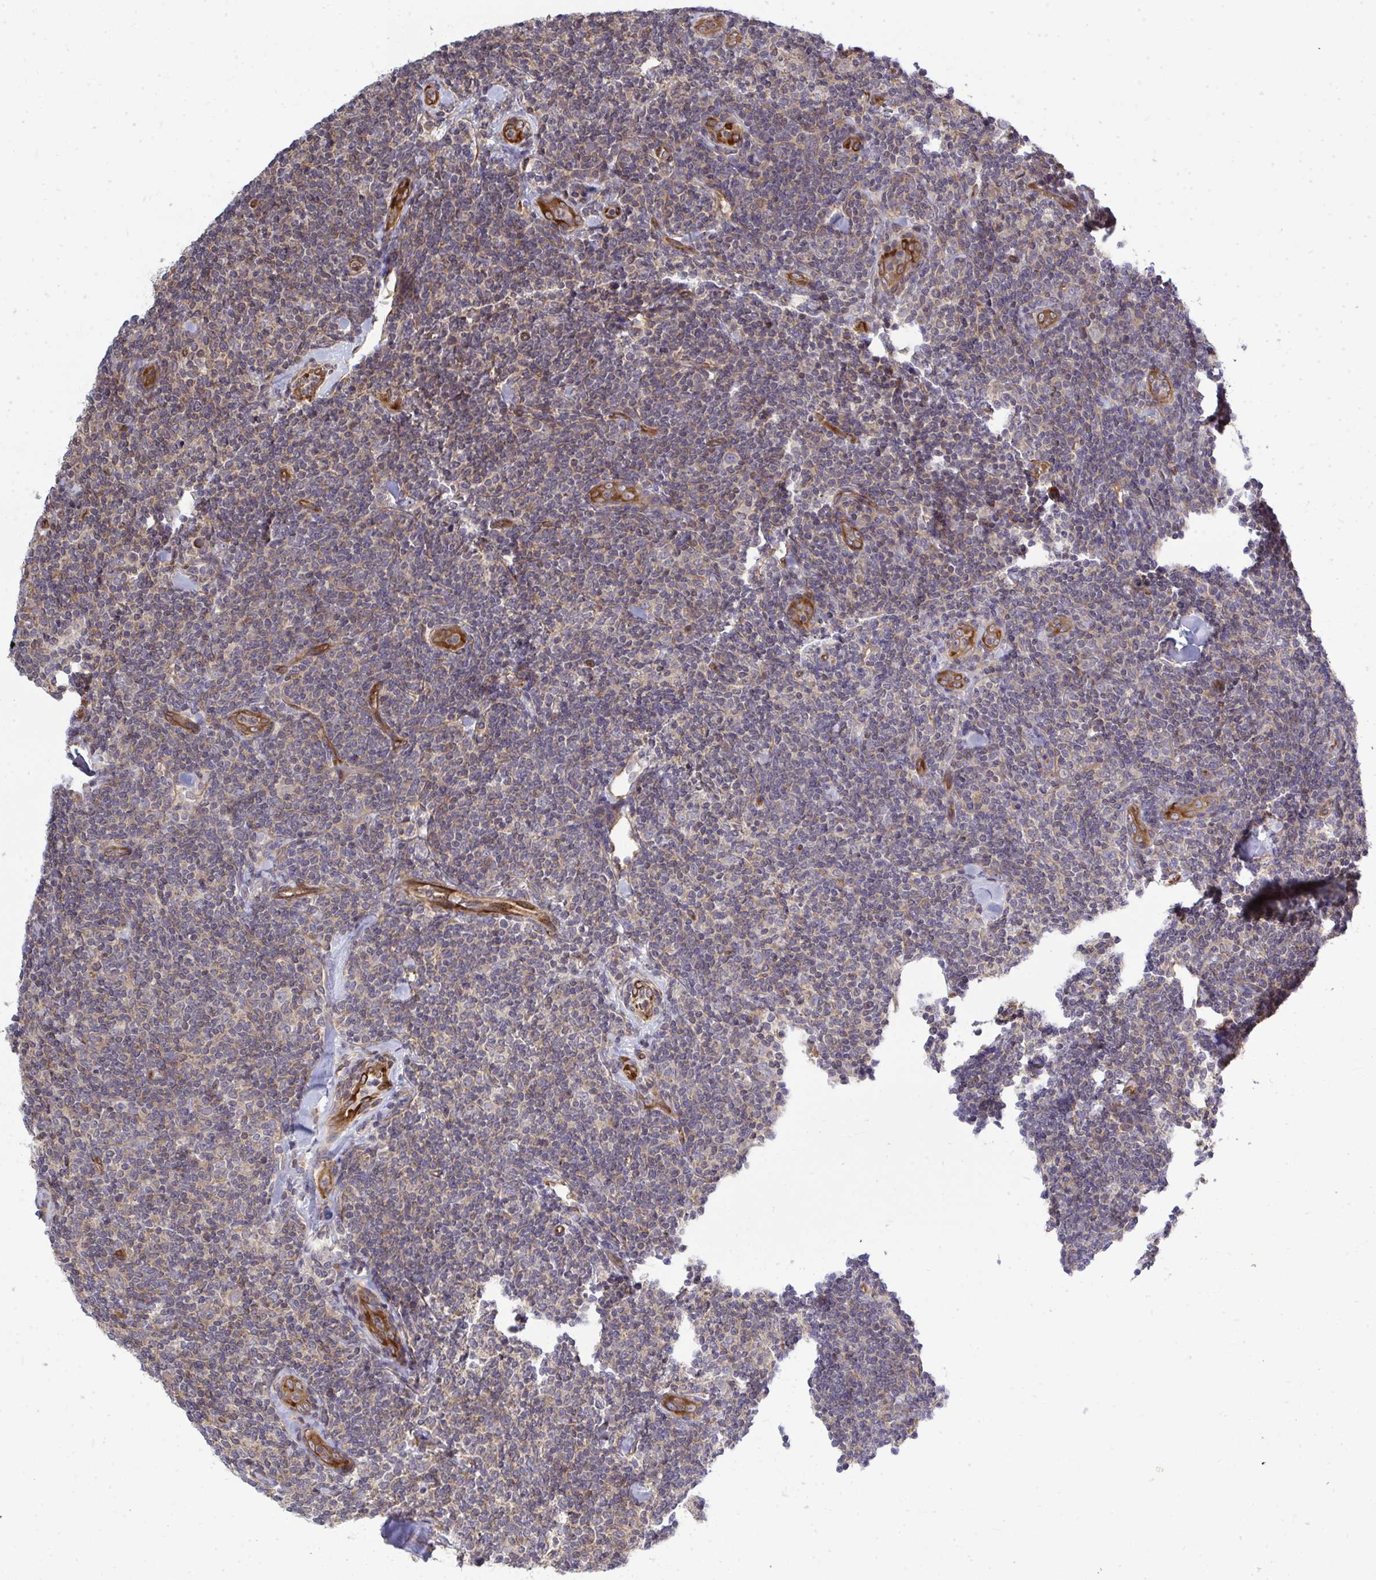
{"staining": {"intensity": "weak", "quantity": ">75%", "location": "cytoplasmic/membranous"}, "tissue": "lymphoma", "cell_type": "Tumor cells", "image_type": "cancer", "snomed": [{"axis": "morphology", "description": "Malignant lymphoma, non-Hodgkin's type, Low grade"}, {"axis": "topography", "description": "Lymph node"}], "caption": "Immunohistochemistry (IHC) (DAB) staining of lymphoma reveals weak cytoplasmic/membranous protein staining in approximately >75% of tumor cells.", "gene": "FUT10", "patient": {"sex": "female", "age": 56}}